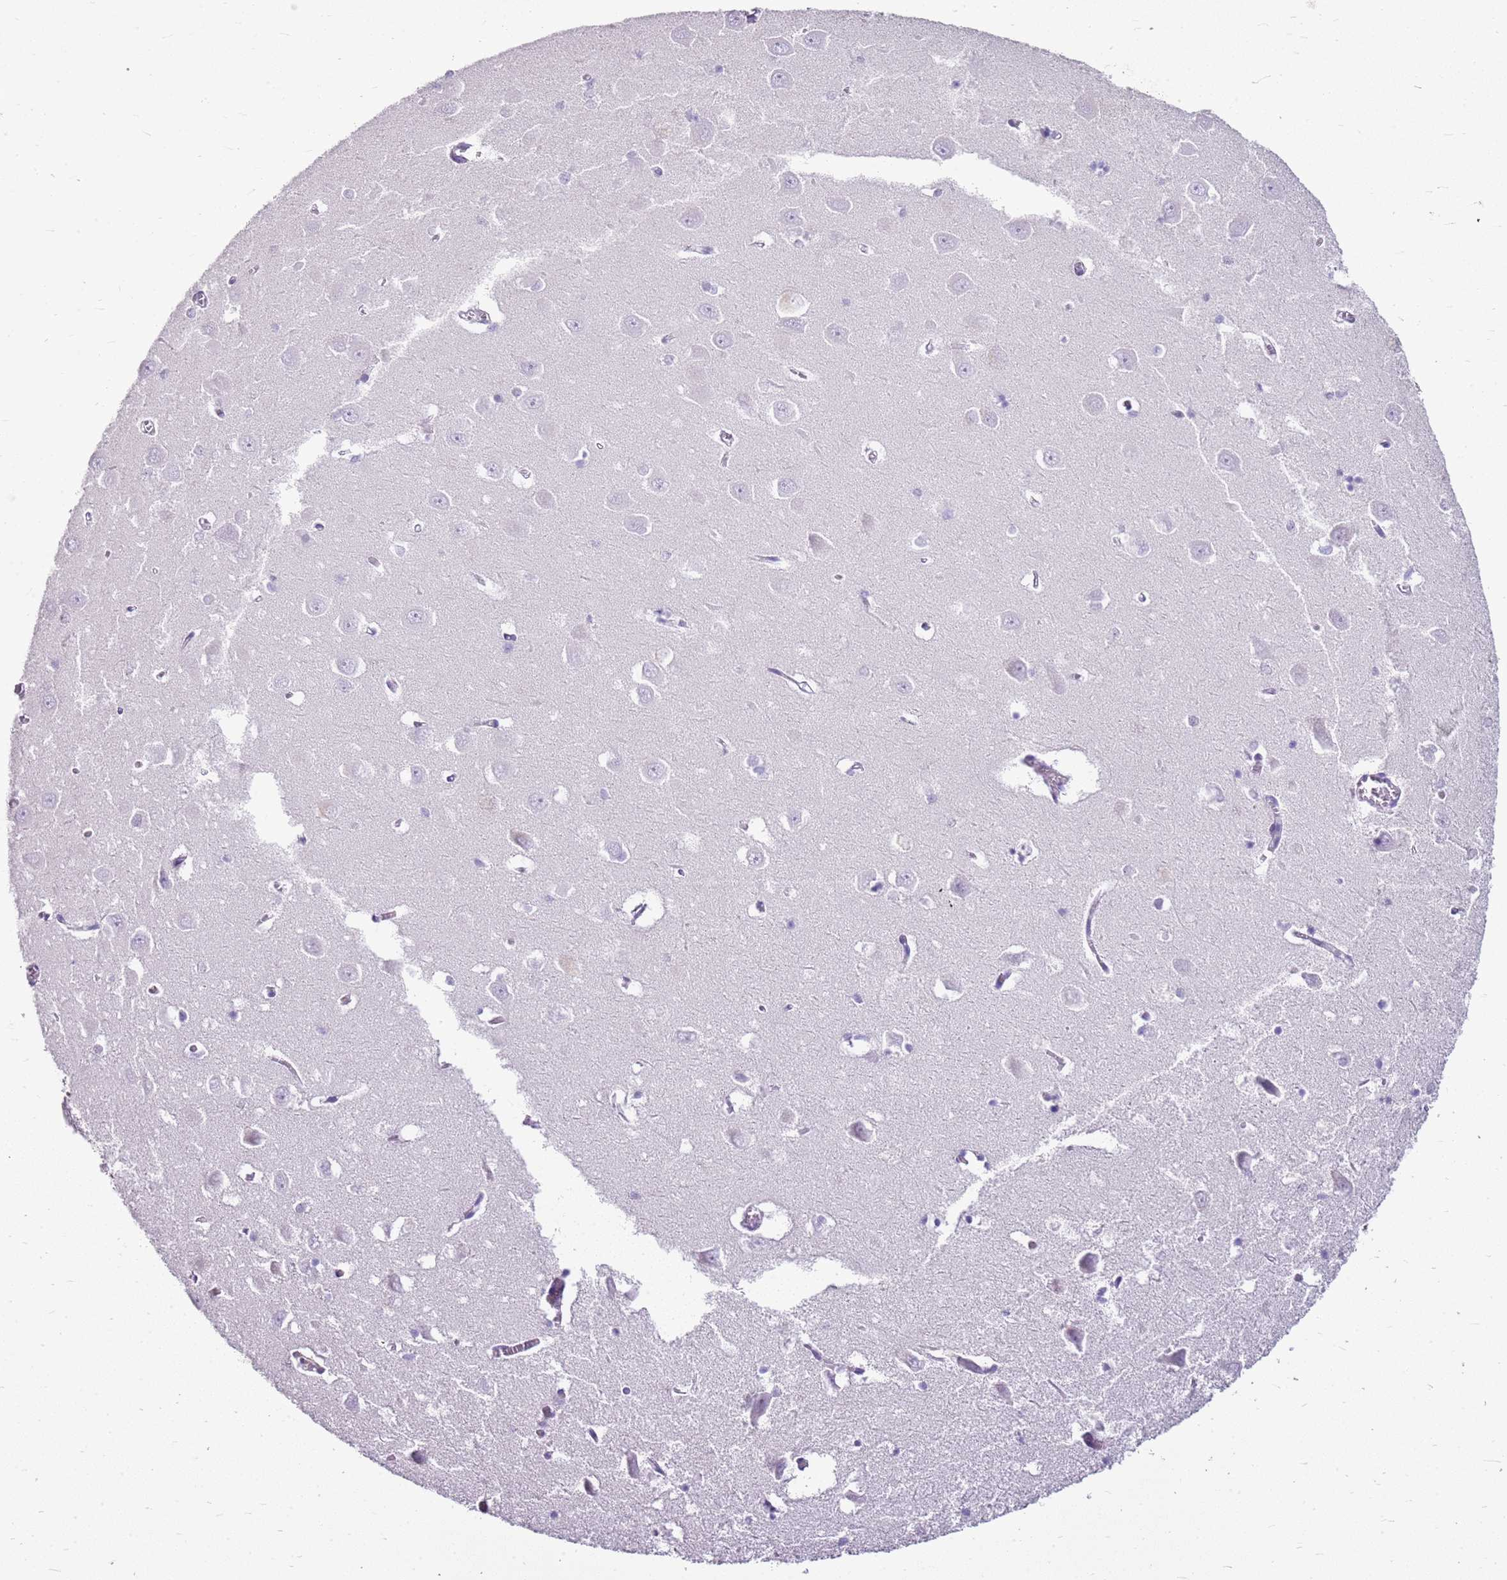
{"staining": {"intensity": "negative", "quantity": "none", "location": "none"}, "tissue": "hippocampus", "cell_type": "Glial cells", "image_type": "normal", "snomed": [{"axis": "morphology", "description": "Normal tissue, NOS"}, {"axis": "topography", "description": "Hippocampus"}], "caption": "This is an immunohistochemistry (IHC) photomicrograph of normal hippocampus. There is no expression in glial cells.", "gene": "SULT1E1", "patient": {"sex": "male", "age": 70}}